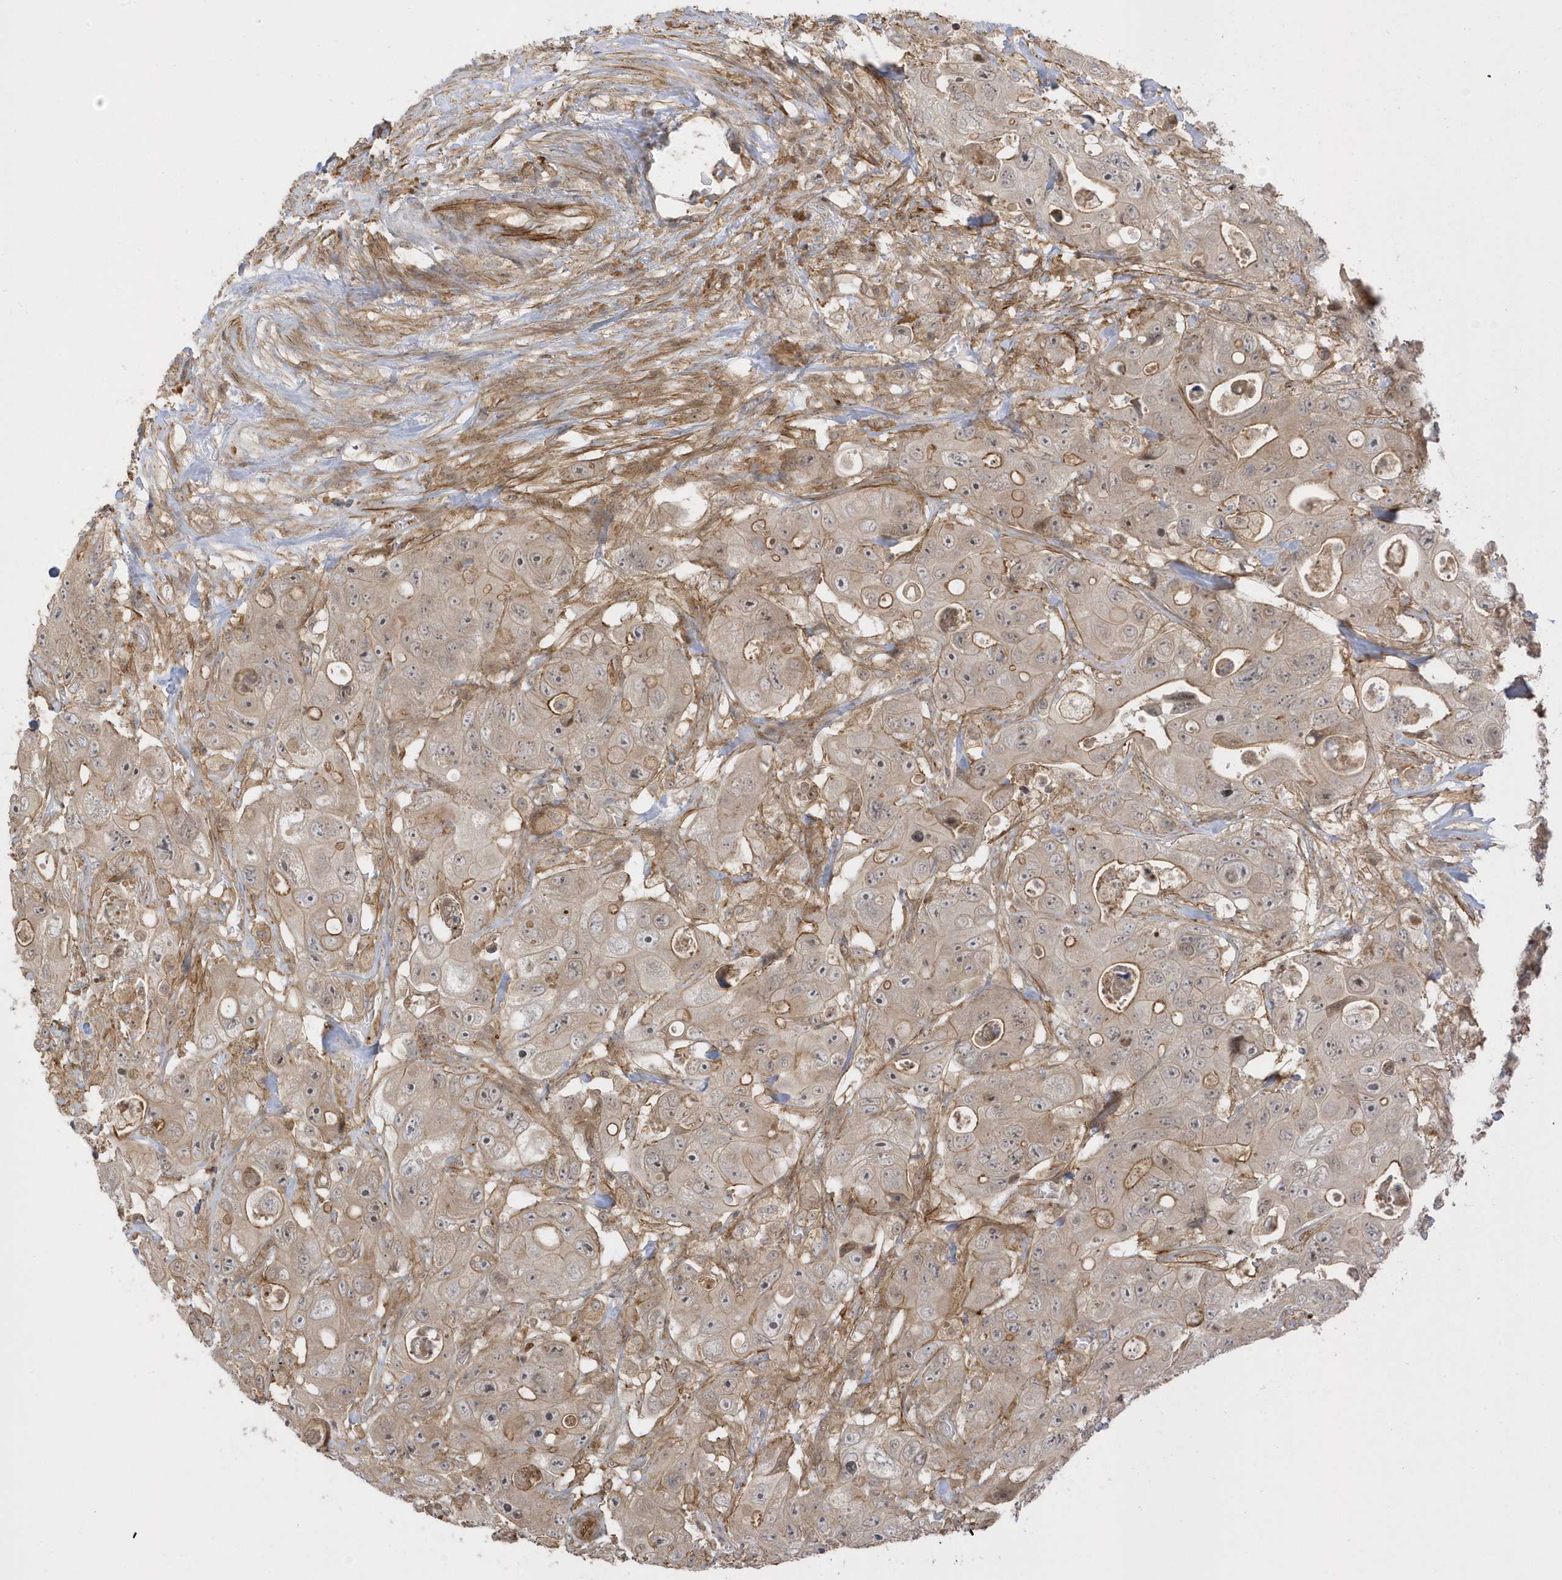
{"staining": {"intensity": "weak", "quantity": ">75%", "location": "cytoplasmic/membranous"}, "tissue": "colorectal cancer", "cell_type": "Tumor cells", "image_type": "cancer", "snomed": [{"axis": "morphology", "description": "Adenocarcinoma, NOS"}, {"axis": "topography", "description": "Colon"}], "caption": "Tumor cells exhibit weak cytoplasmic/membranous expression in approximately >75% of cells in colorectal adenocarcinoma.", "gene": "ZBTB8A", "patient": {"sex": "female", "age": 46}}